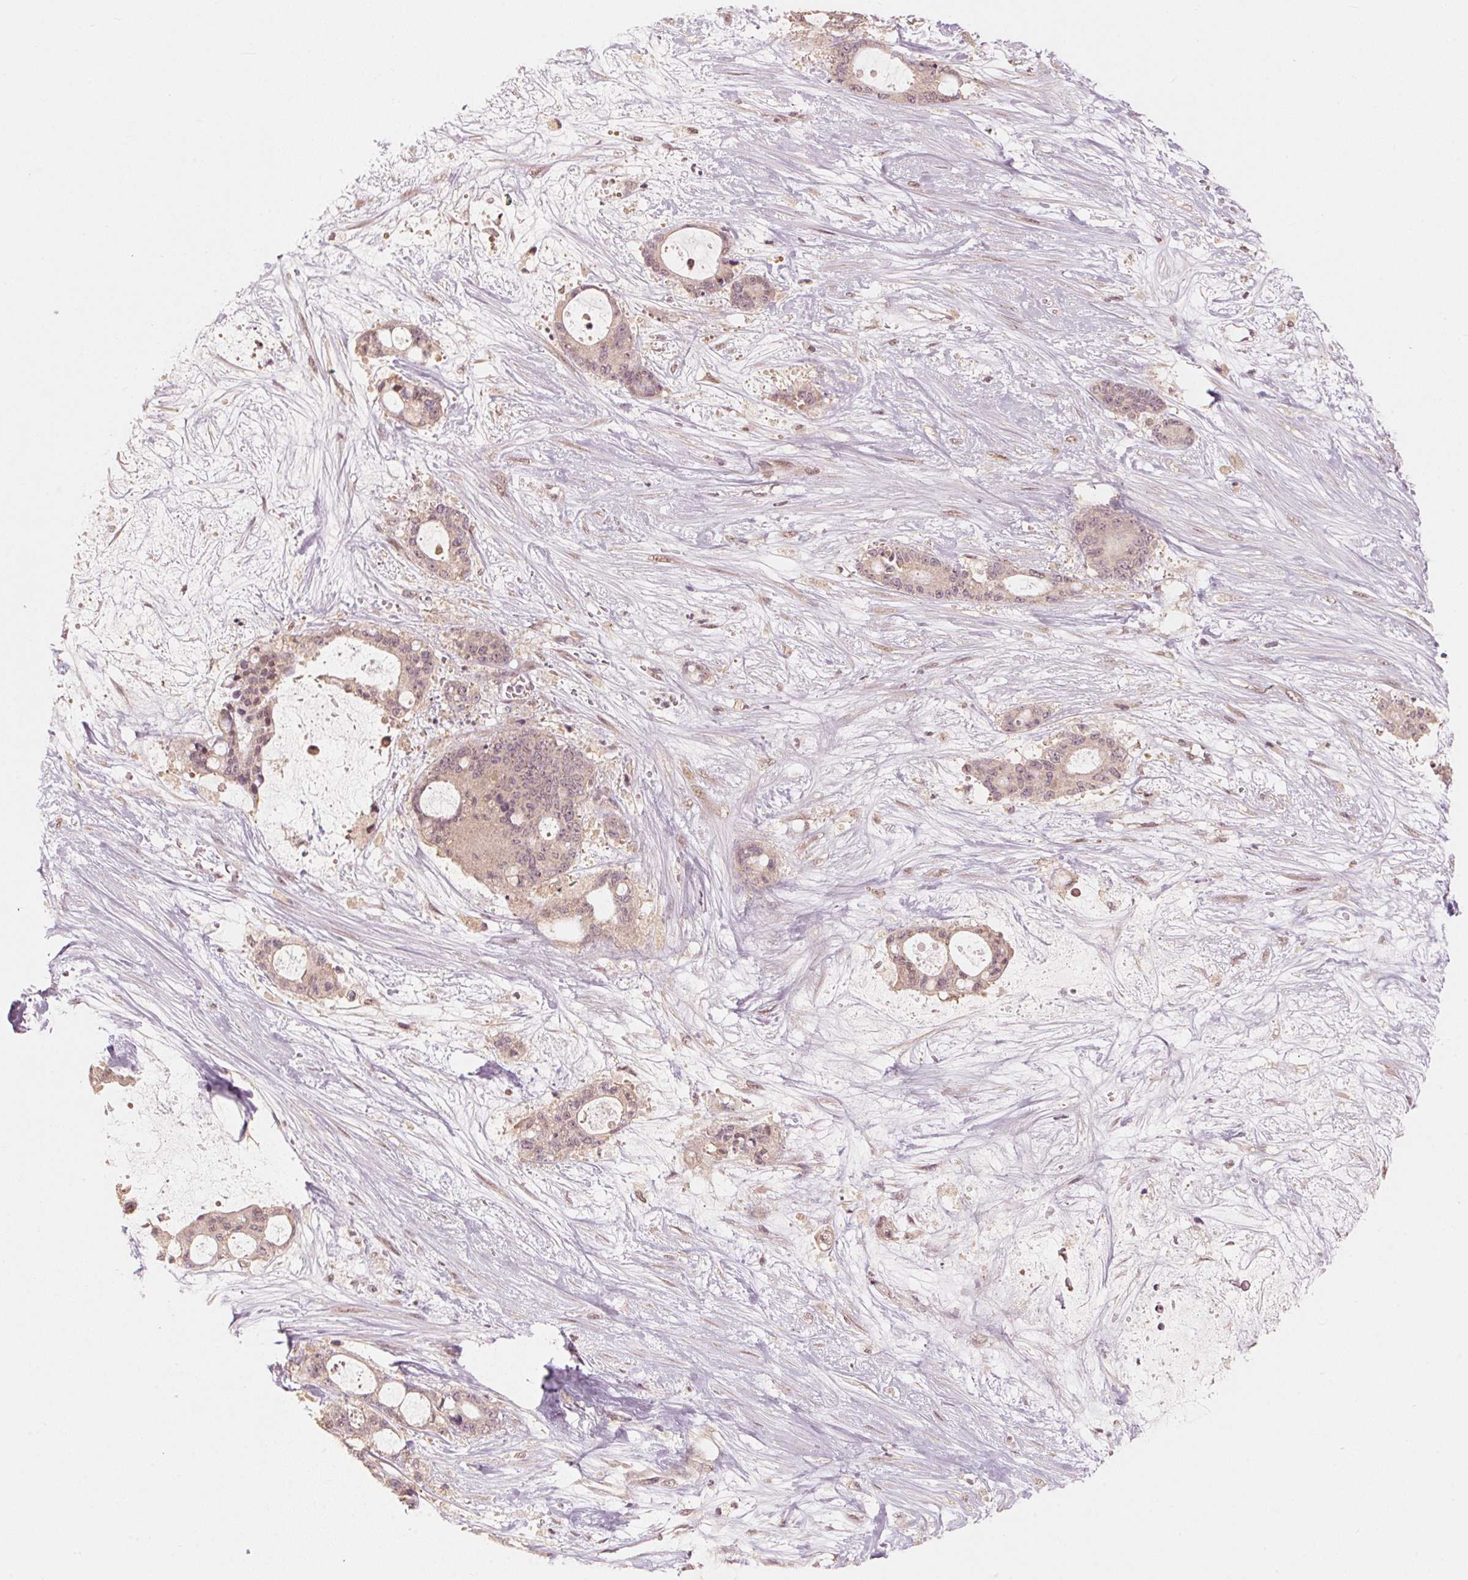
{"staining": {"intensity": "weak", "quantity": "<25%", "location": "cytoplasmic/membranous,nuclear"}, "tissue": "liver cancer", "cell_type": "Tumor cells", "image_type": "cancer", "snomed": [{"axis": "morphology", "description": "Normal tissue, NOS"}, {"axis": "morphology", "description": "Cholangiocarcinoma"}, {"axis": "topography", "description": "Liver"}, {"axis": "topography", "description": "Peripheral nerve tissue"}], "caption": "Liver cancer (cholangiocarcinoma) was stained to show a protein in brown. There is no significant staining in tumor cells.", "gene": "C2orf73", "patient": {"sex": "female", "age": 73}}